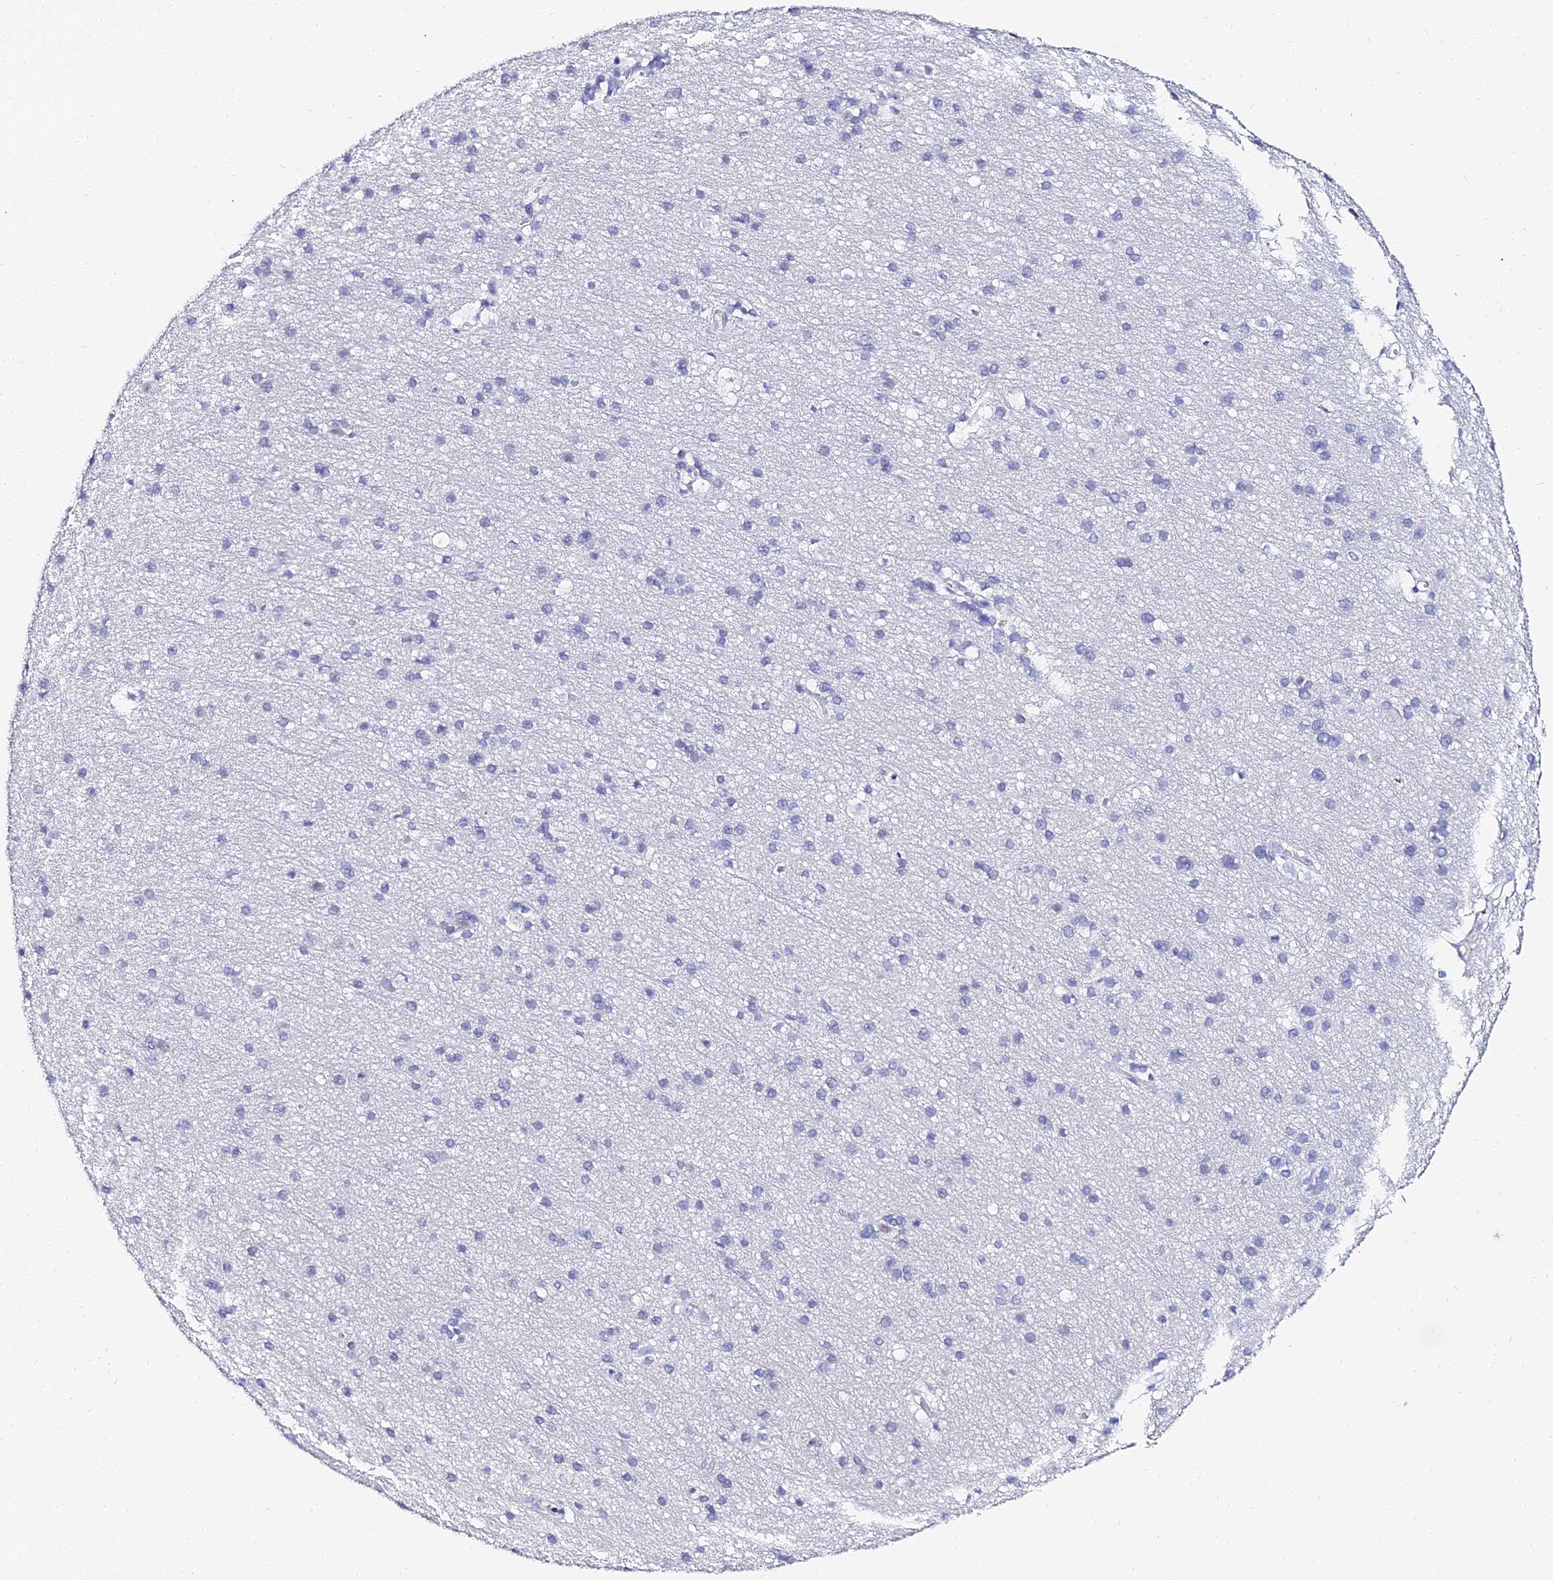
{"staining": {"intensity": "negative", "quantity": "none", "location": "none"}, "tissue": "cerebral cortex", "cell_type": "Endothelial cells", "image_type": "normal", "snomed": [{"axis": "morphology", "description": "Normal tissue, NOS"}, {"axis": "topography", "description": "Cerebral cortex"}], "caption": "Histopathology image shows no significant protein positivity in endothelial cells of benign cerebral cortex. Nuclei are stained in blue.", "gene": "KRT17", "patient": {"sex": "male", "age": 54}}